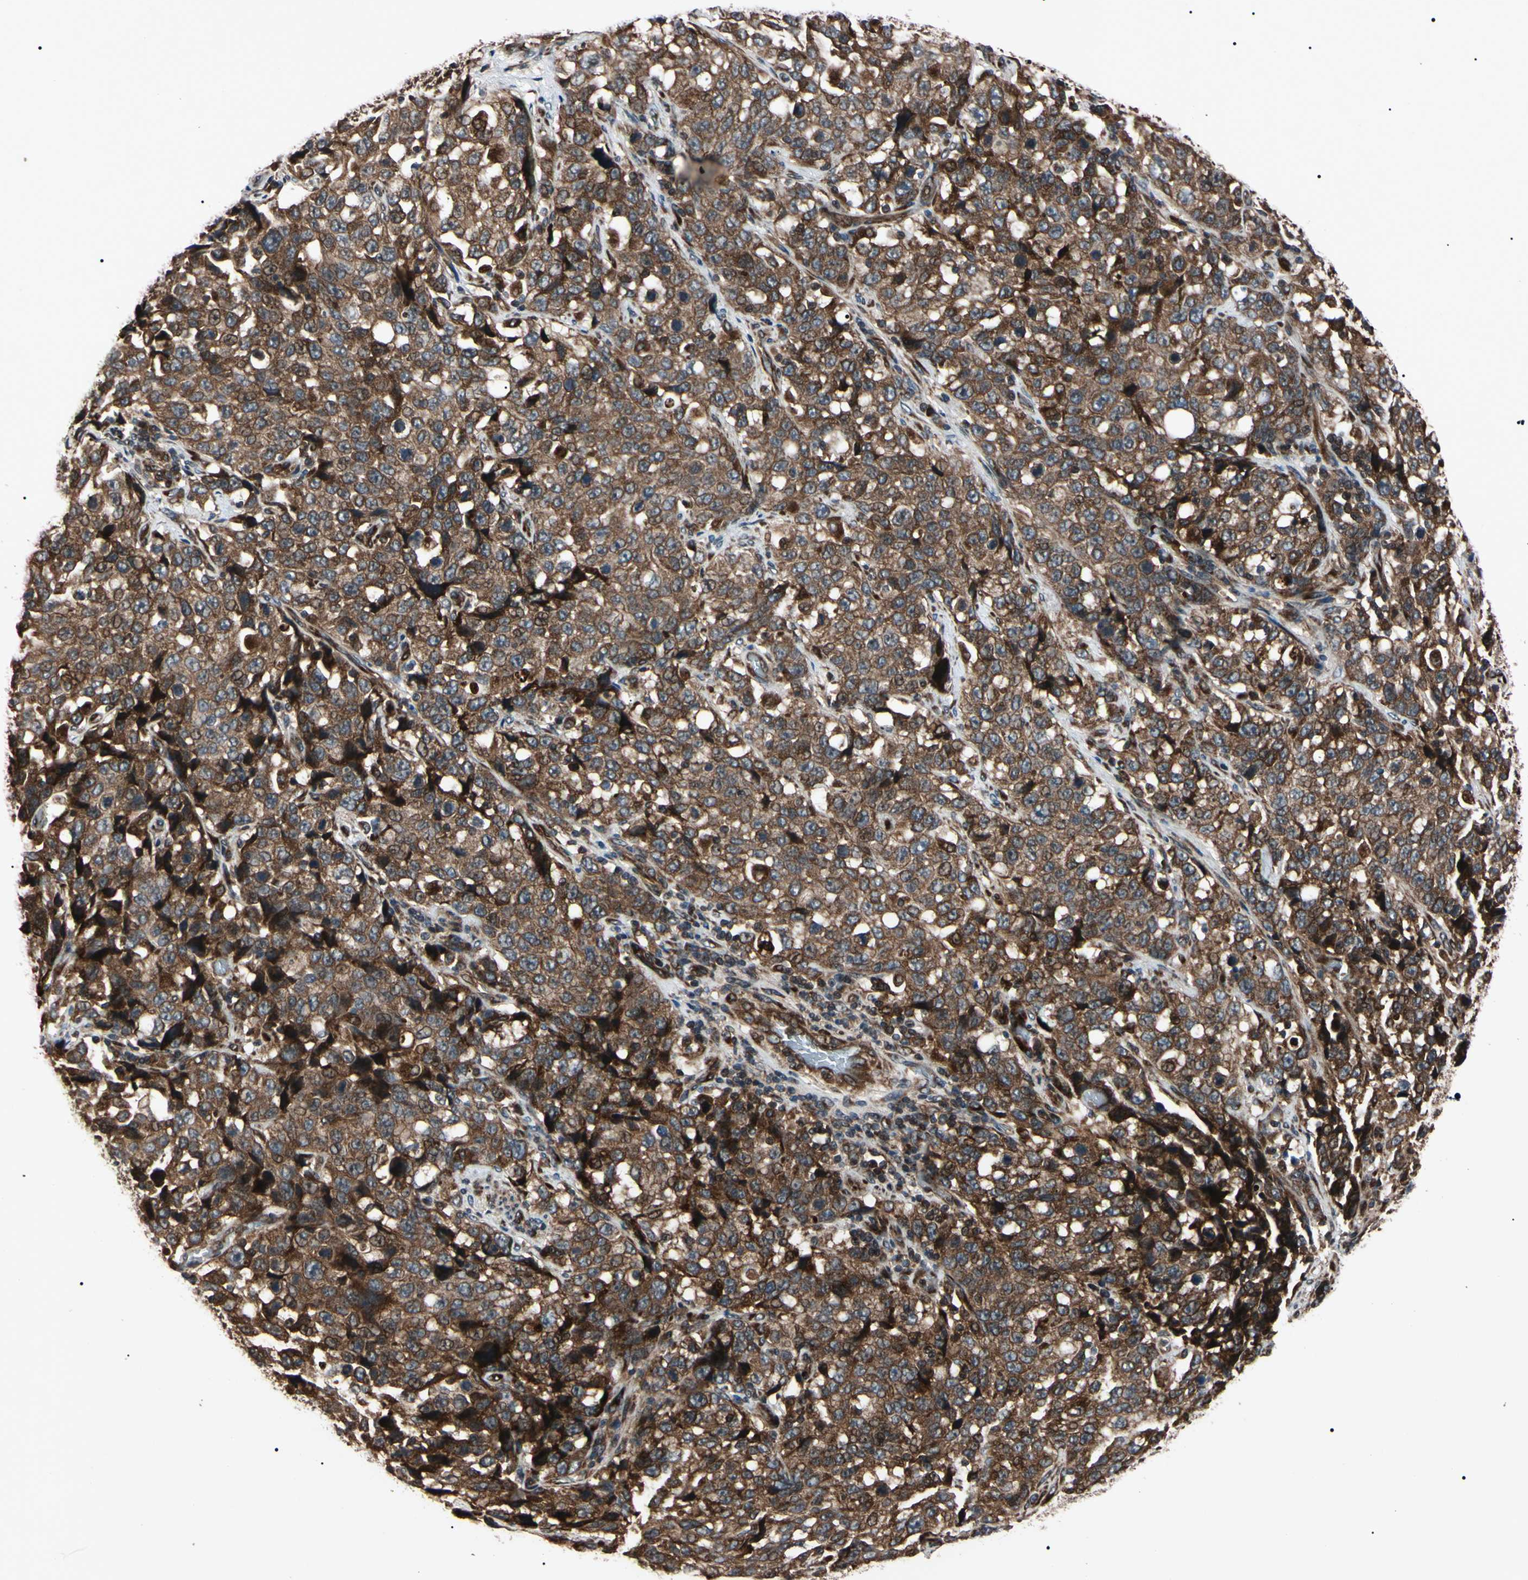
{"staining": {"intensity": "strong", "quantity": ">75%", "location": "cytoplasmic/membranous"}, "tissue": "stomach cancer", "cell_type": "Tumor cells", "image_type": "cancer", "snomed": [{"axis": "morphology", "description": "Normal tissue, NOS"}, {"axis": "morphology", "description": "Adenocarcinoma, NOS"}, {"axis": "topography", "description": "Stomach"}], "caption": "Stomach adenocarcinoma stained for a protein (brown) shows strong cytoplasmic/membranous positive positivity in approximately >75% of tumor cells.", "gene": "GUCY1B1", "patient": {"sex": "male", "age": 48}}